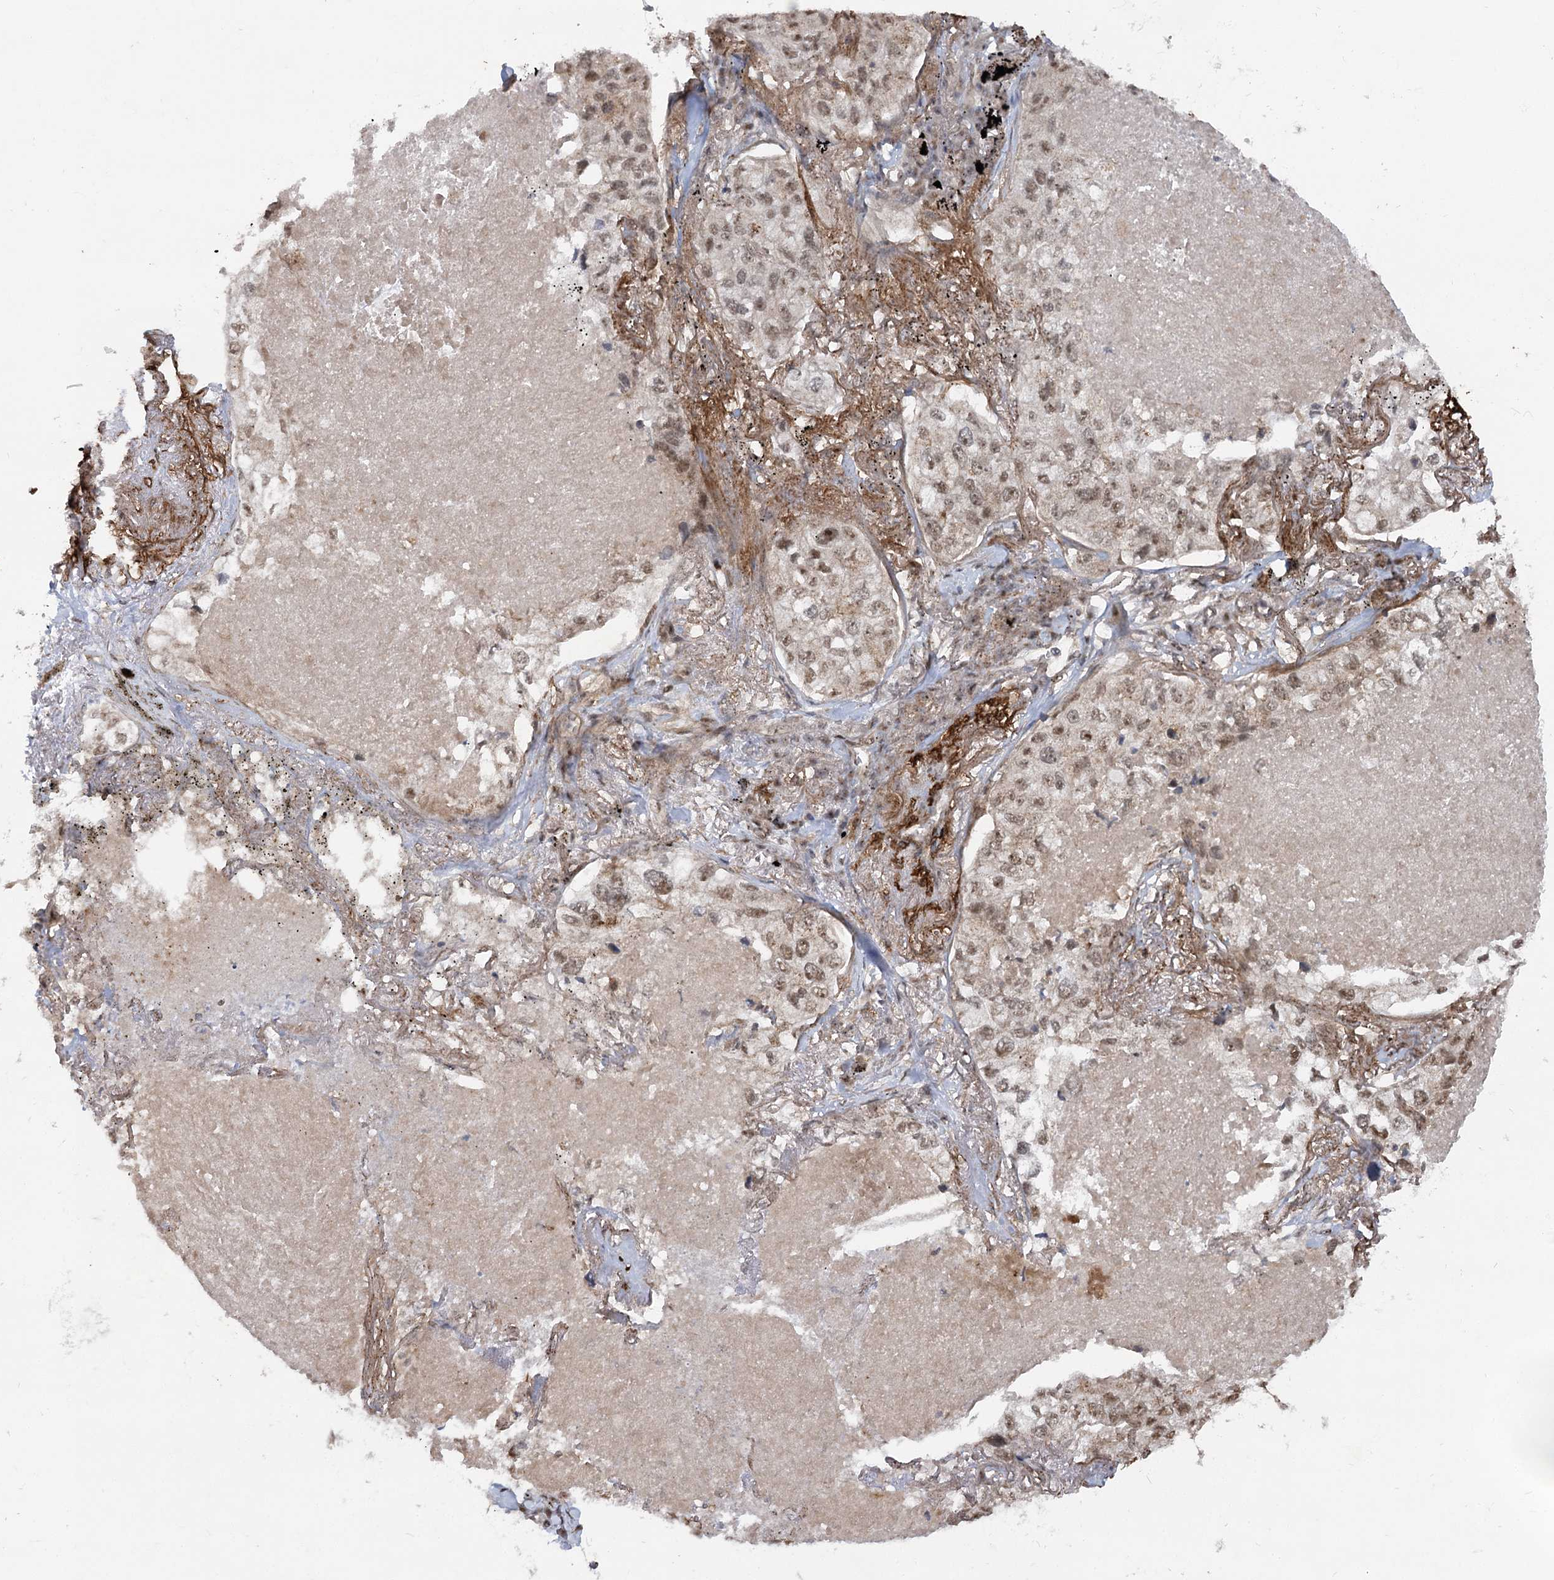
{"staining": {"intensity": "weak", "quantity": ">75%", "location": "nuclear"}, "tissue": "lung cancer", "cell_type": "Tumor cells", "image_type": "cancer", "snomed": [{"axis": "morphology", "description": "Adenocarcinoma, NOS"}, {"axis": "topography", "description": "Lung"}], "caption": "Lung cancer (adenocarcinoma) stained with a brown dye demonstrates weak nuclear positive positivity in about >75% of tumor cells.", "gene": "GNL3L", "patient": {"sex": "male", "age": 65}}